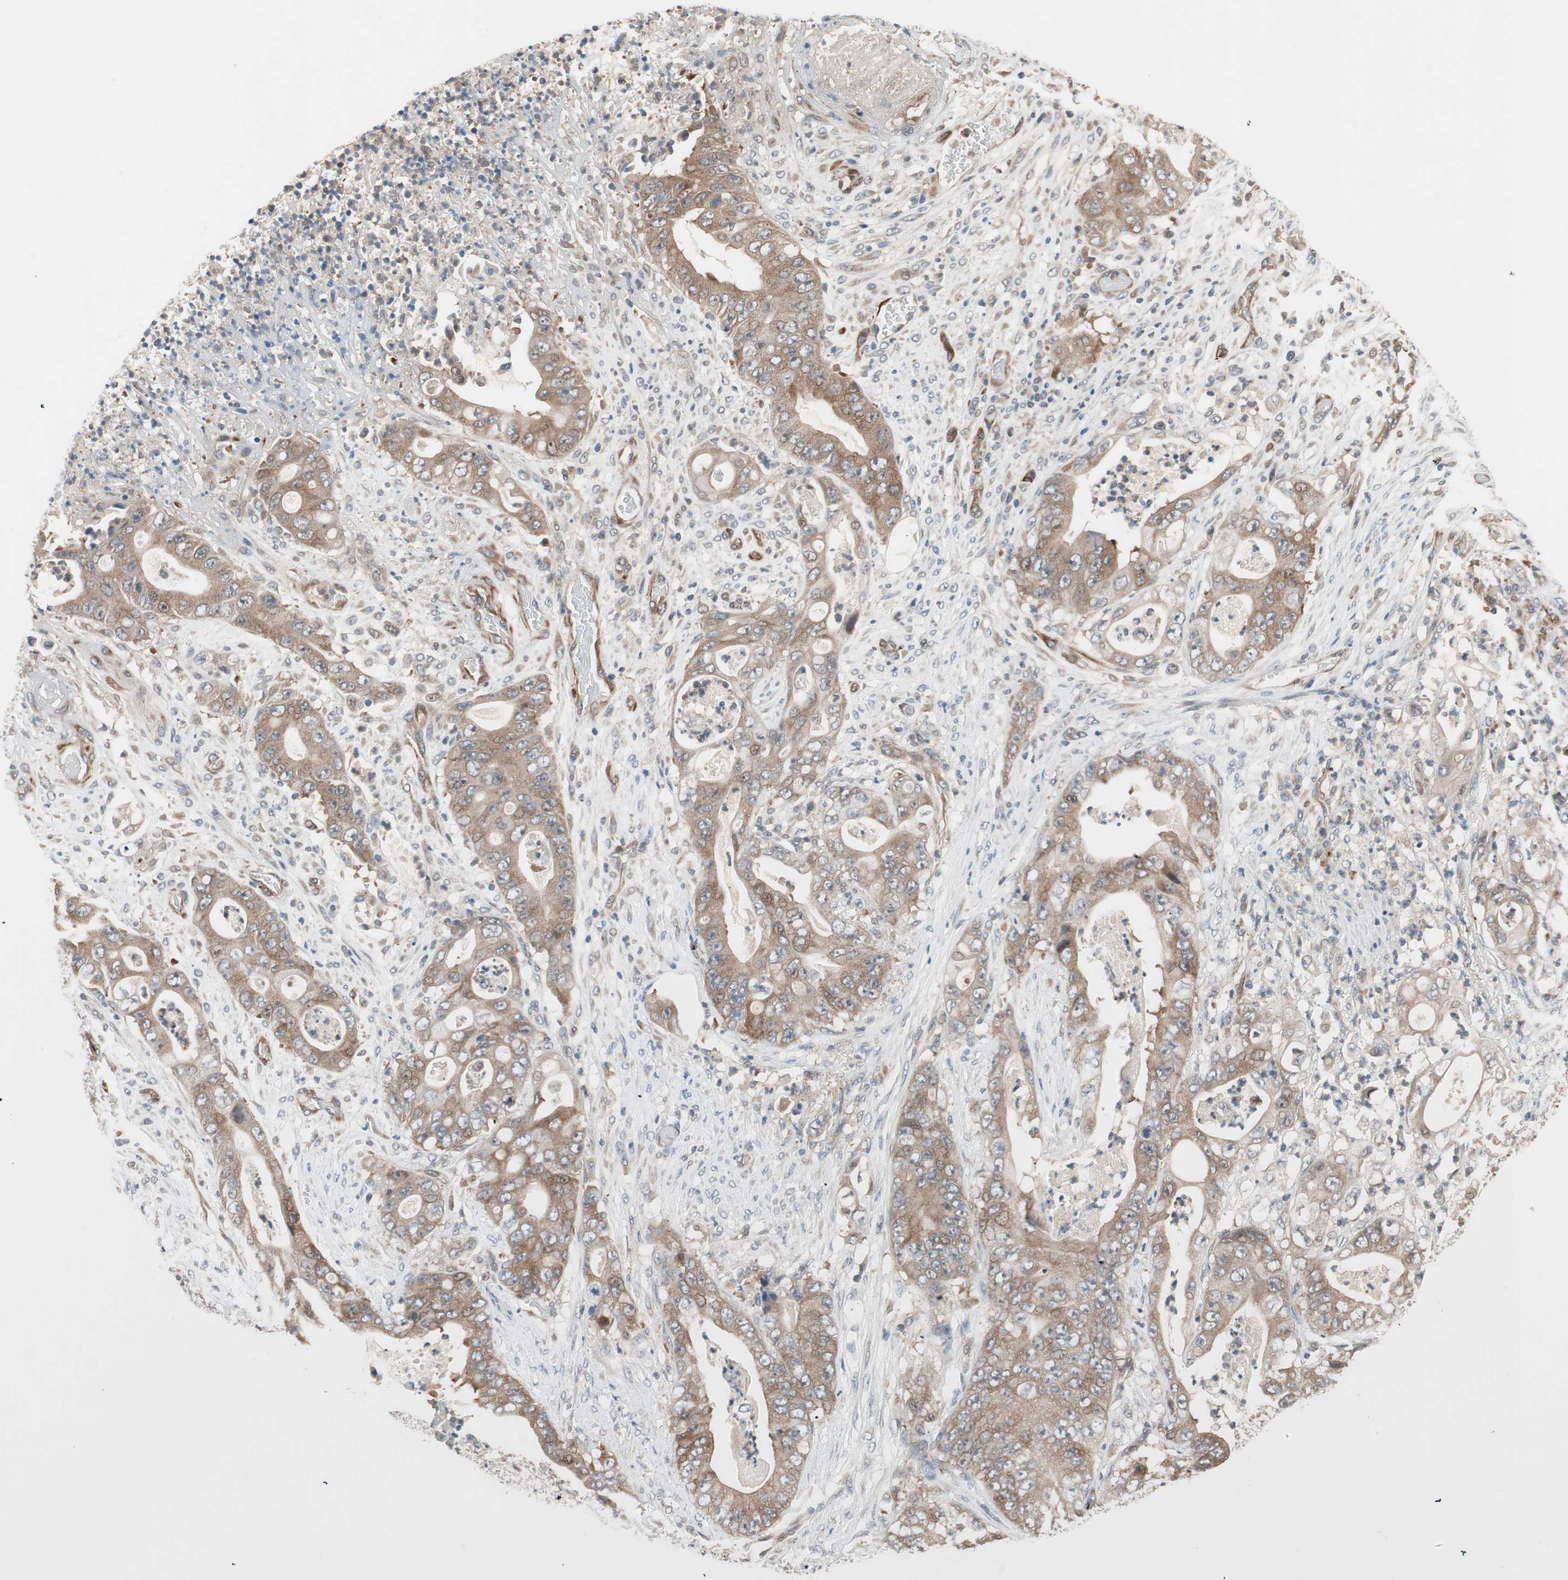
{"staining": {"intensity": "moderate", "quantity": ">75%", "location": "cytoplasmic/membranous"}, "tissue": "stomach cancer", "cell_type": "Tumor cells", "image_type": "cancer", "snomed": [{"axis": "morphology", "description": "Adenocarcinoma, NOS"}, {"axis": "topography", "description": "Stomach"}], "caption": "Immunohistochemical staining of stomach adenocarcinoma shows medium levels of moderate cytoplasmic/membranous staining in about >75% of tumor cells. (Brightfield microscopy of DAB IHC at high magnification).", "gene": "PIK3R3", "patient": {"sex": "female", "age": 73}}